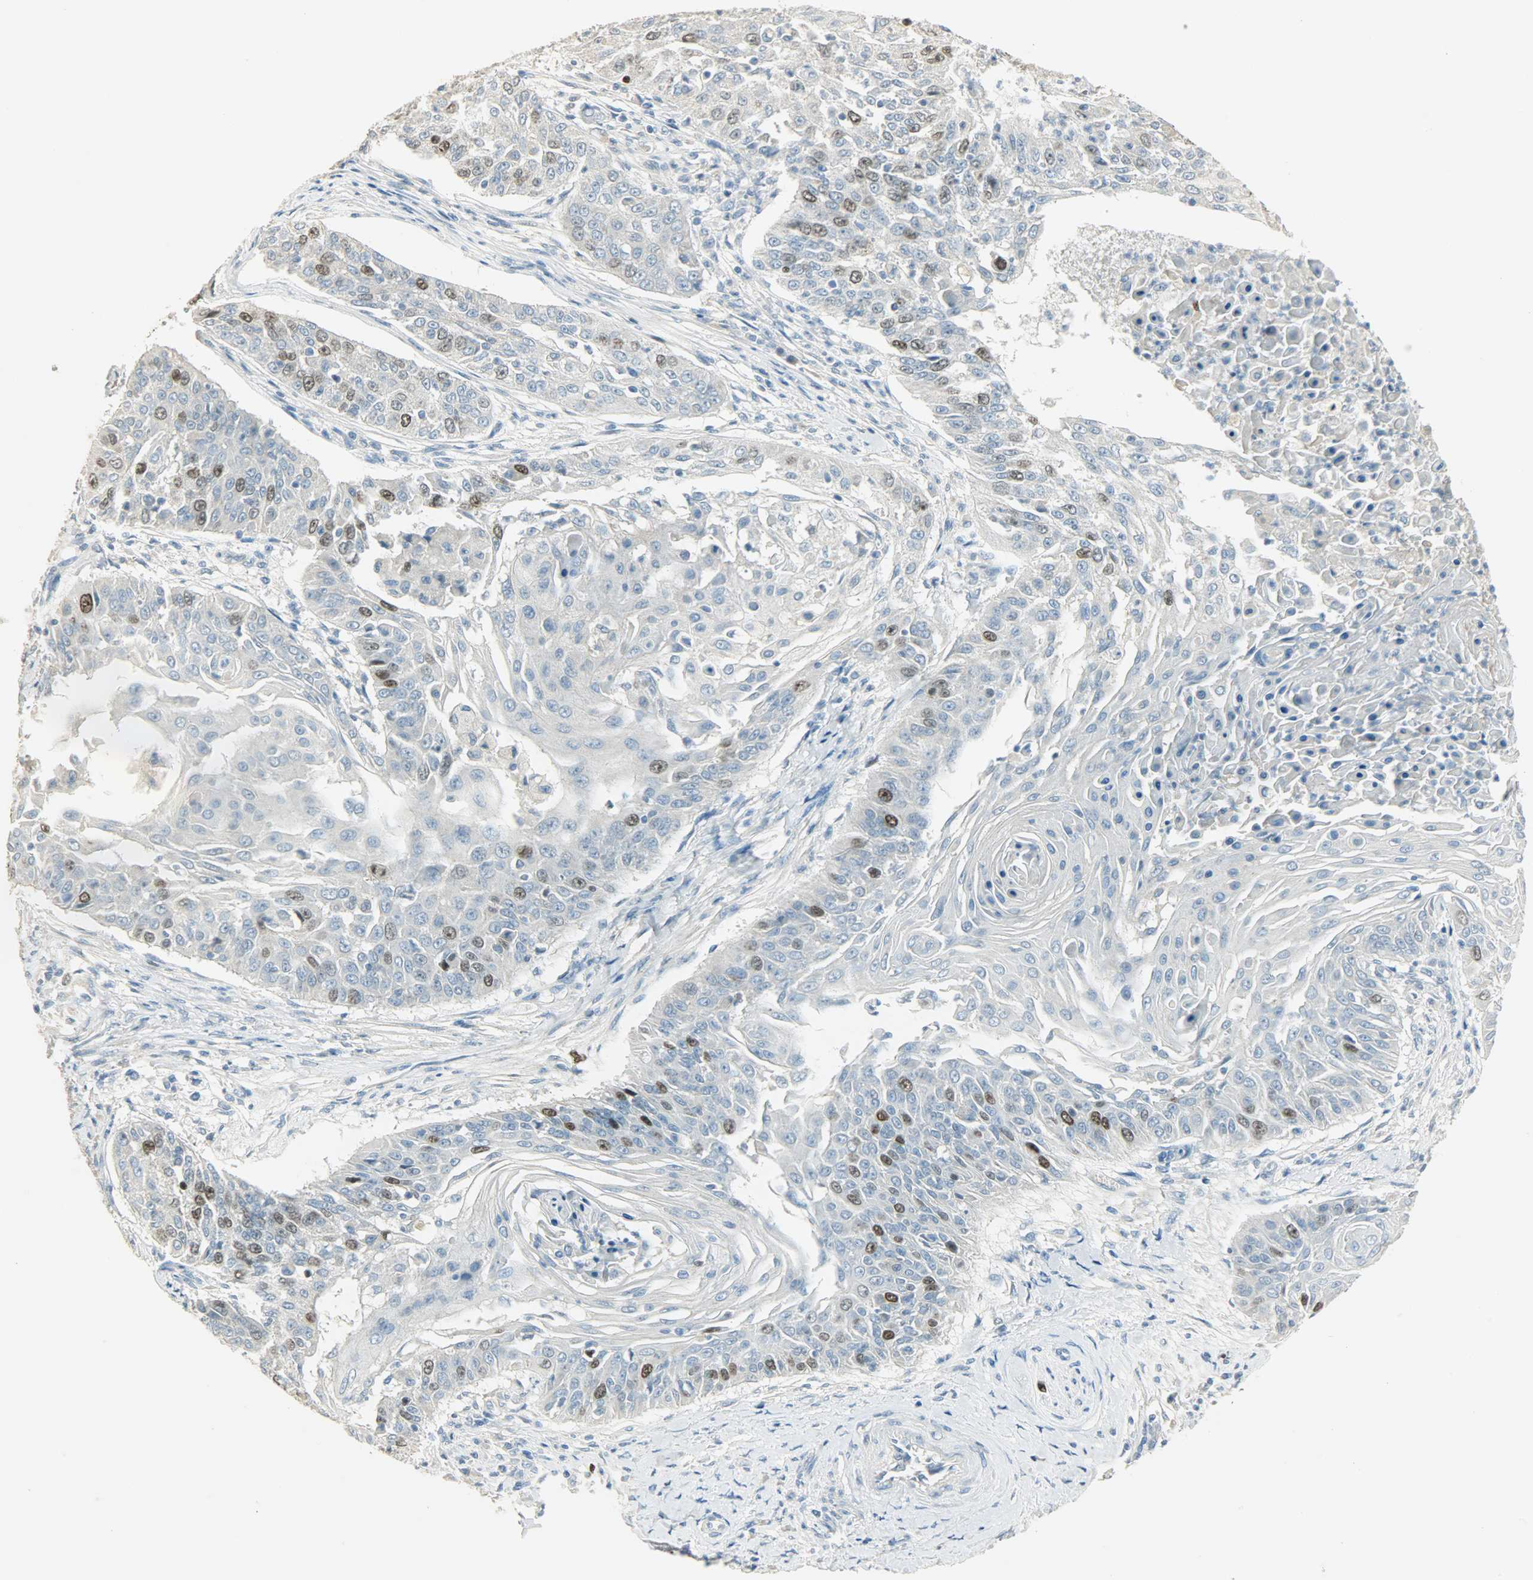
{"staining": {"intensity": "strong", "quantity": "<25%", "location": "nuclear"}, "tissue": "cervical cancer", "cell_type": "Tumor cells", "image_type": "cancer", "snomed": [{"axis": "morphology", "description": "Squamous cell carcinoma, NOS"}, {"axis": "topography", "description": "Cervix"}], "caption": "Human cervical squamous cell carcinoma stained with a brown dye displays strong nuclear positive staining in approximately <25% of tumor cells.", "gene": "TPX2", "patient": {"sex": "female", "age": 33}}